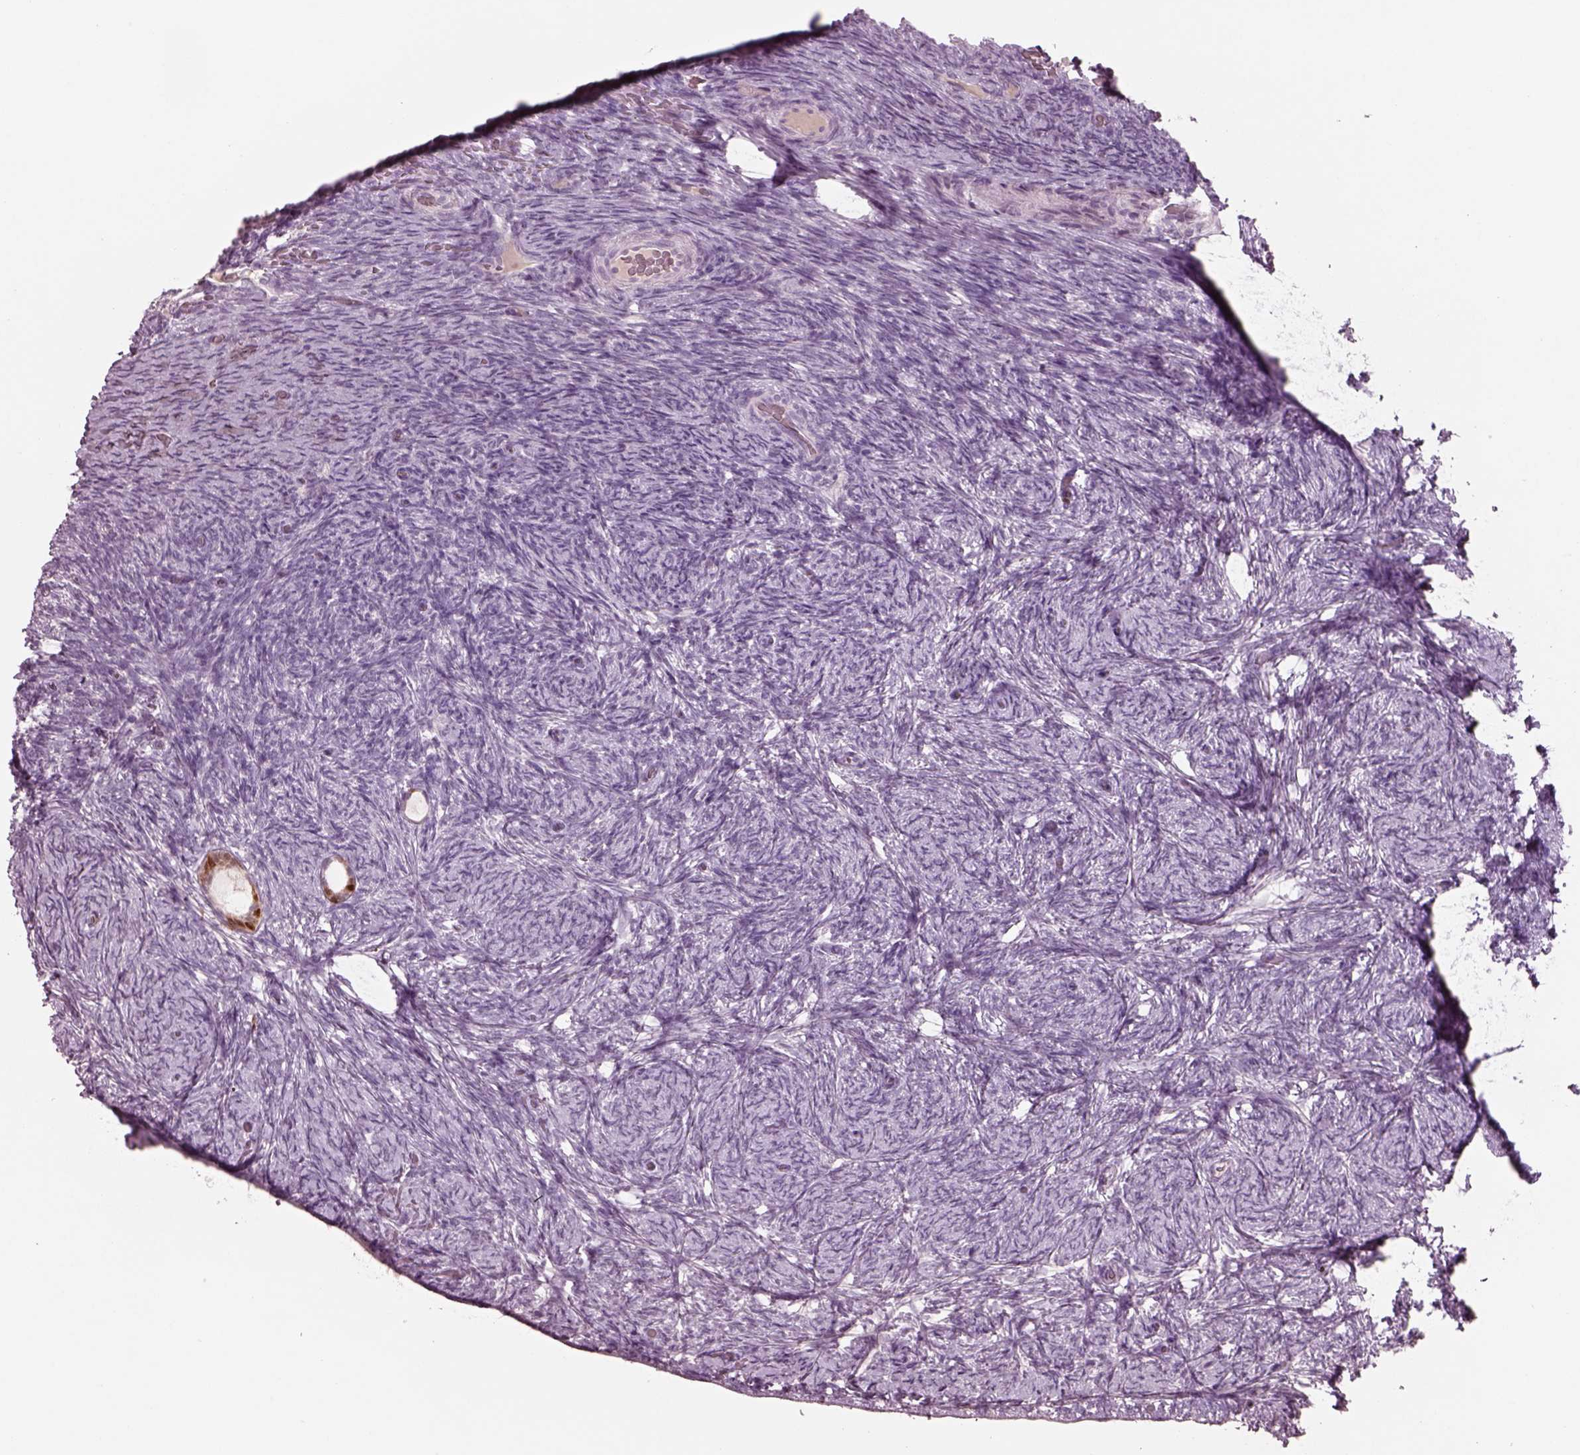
{"staining": {"intensity": "strong", "quantity": ">75%", "location": "nuclear"}, "tissue": "ovary", "cell_type": "Follicle cells", "image_type": "normal", "snomed": [{"axis": "morphology", "description": "Normal tissue, NOS"}, {"axis": "topography", "description": "Ovary"}], "caption": "Protein expression analysis of unremarkable human ovary reveals strong nuclear expression in about >75% of follicle cells.", "gene": "SOX9", "patient": {"sex": "female", "age": 34}}